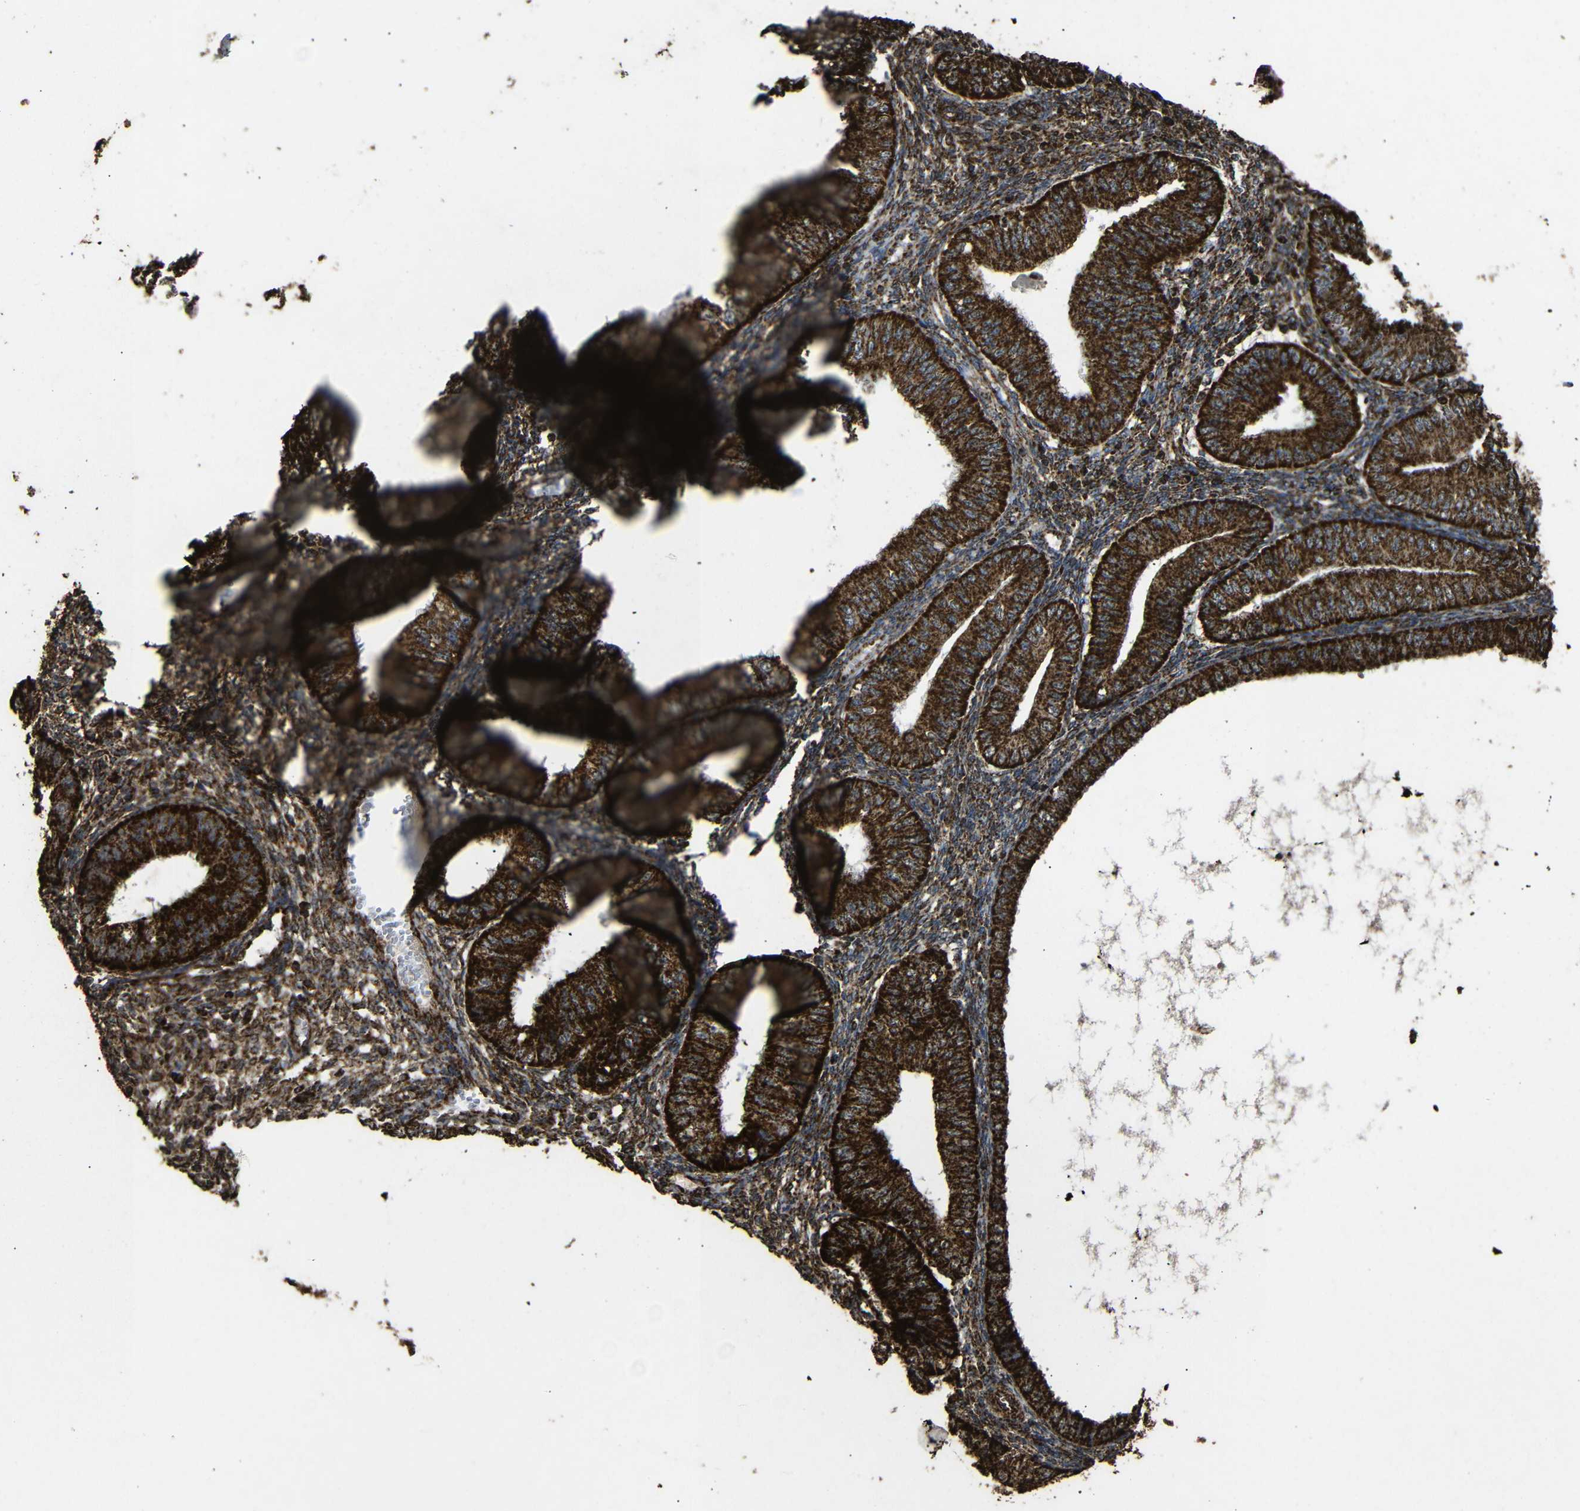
{"staining": {"intensity": "strong", "quantity": ">75%", "location": "cytoplasmic/membranous"}, "tissue": "endometrial cancer", "cell_type": "Tumor cells", "image_type": "cancer", "snomed": [{"axis": "morphology", "description": "Normal tissue, NOS"}, {"axis": "morphology", "description": "Adenocarcinoma, NOS"}, {"axis": "topography", "description": "Endometrium"}], "caption": "Endometrial cancer stained with a protein marker displays strong staining in tumor cells.", "gene": "ATP5F1A", "patient": {"sex": "female", "age": 53}}